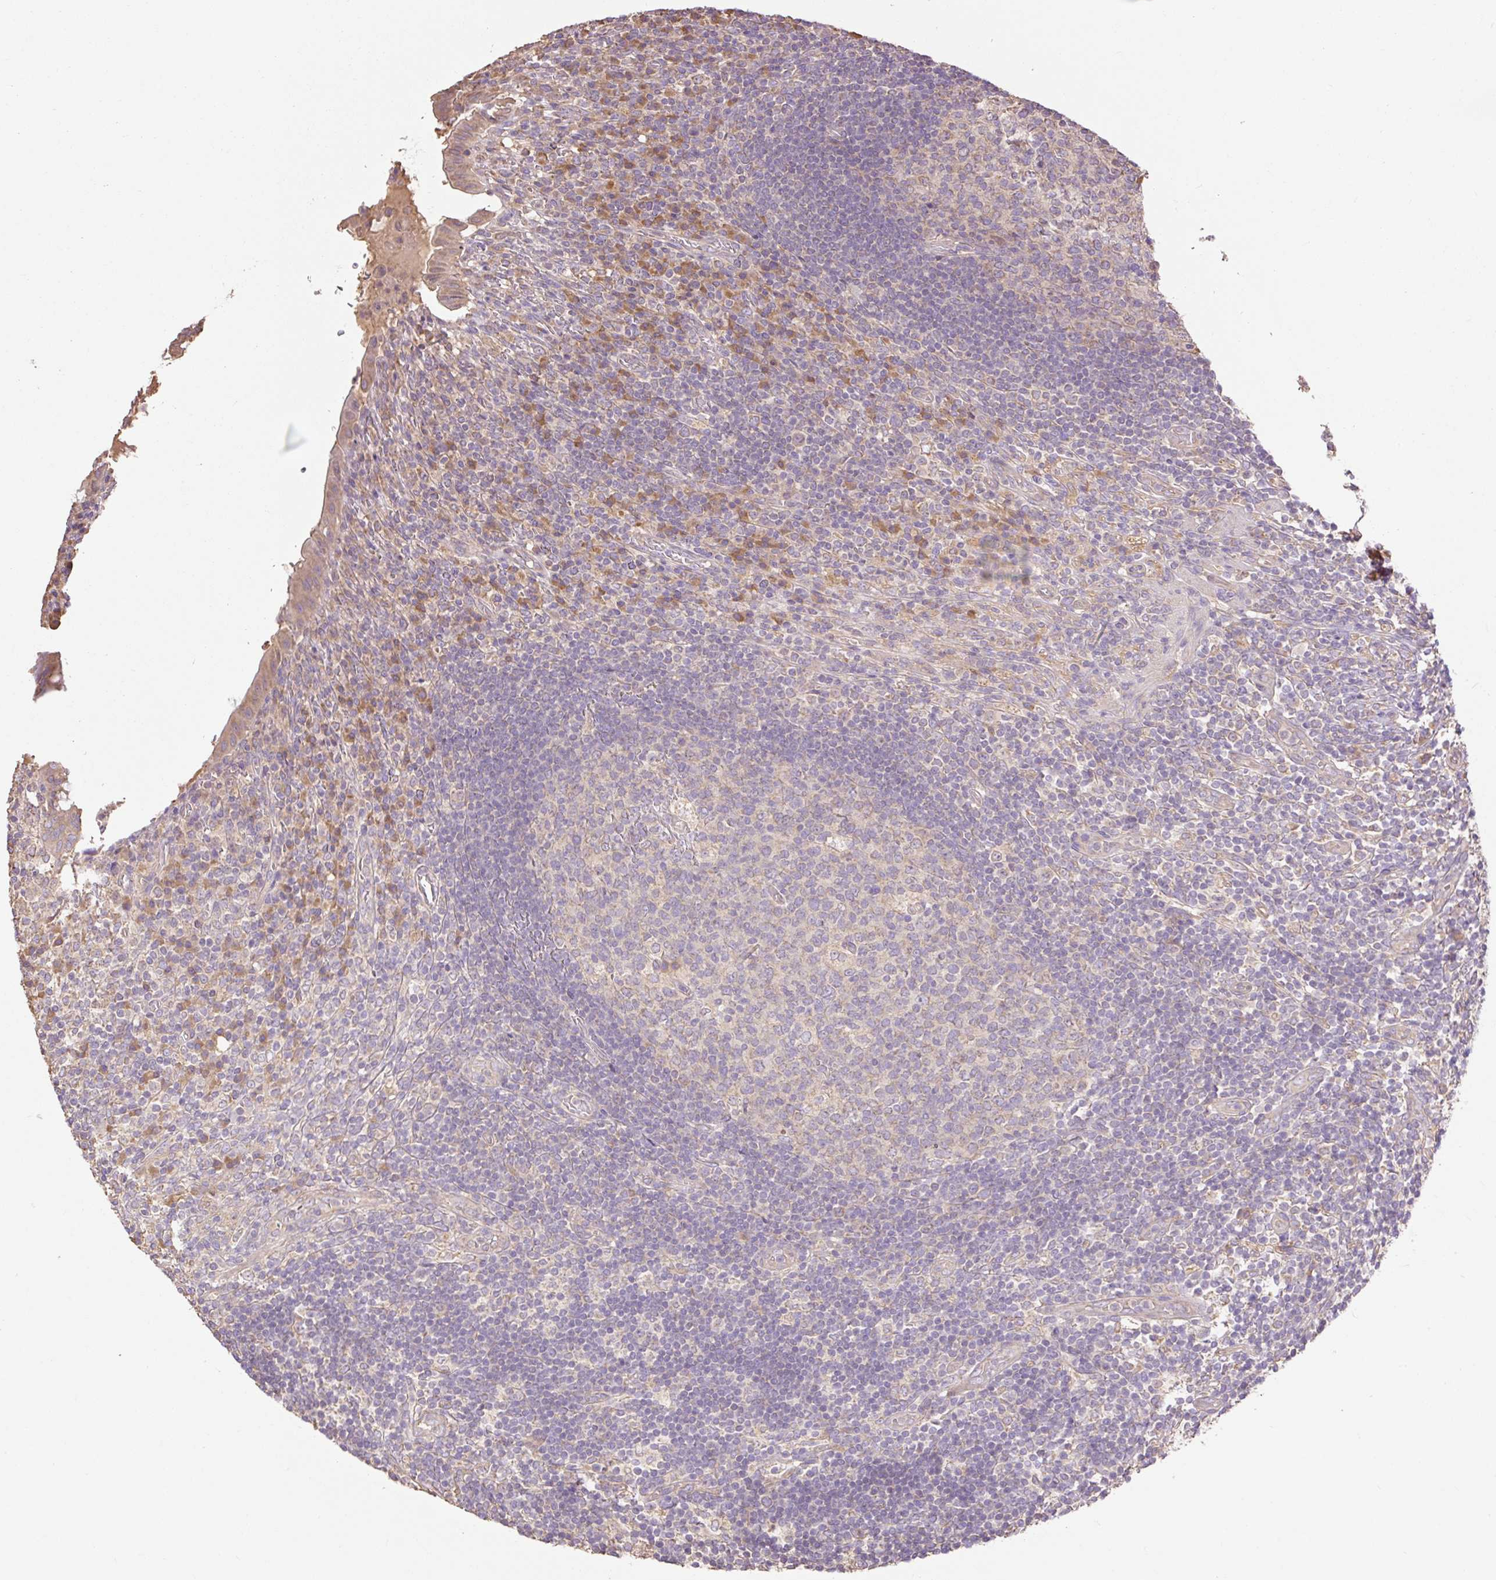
{"staining": {"intensity": "moderate", "quantity": ">75%", "location": "cytoplasmic/membranous"}, "tissue": "appendix", "cell_type": "Glandular cells", "image_type": "normal", "snomed": [{"axis": "morphology", "description": "Normal tissue, NOS"}, {"axis": "topography", "description": "Appendix"}], "caption": "Benign appendix shows moderate cytoplasmic/membranous staining in about >75% of glandular cells, visualized by immunohistochemistry.", "gene": "DESI1", "patient": {"sex": "female", "age": 43}}